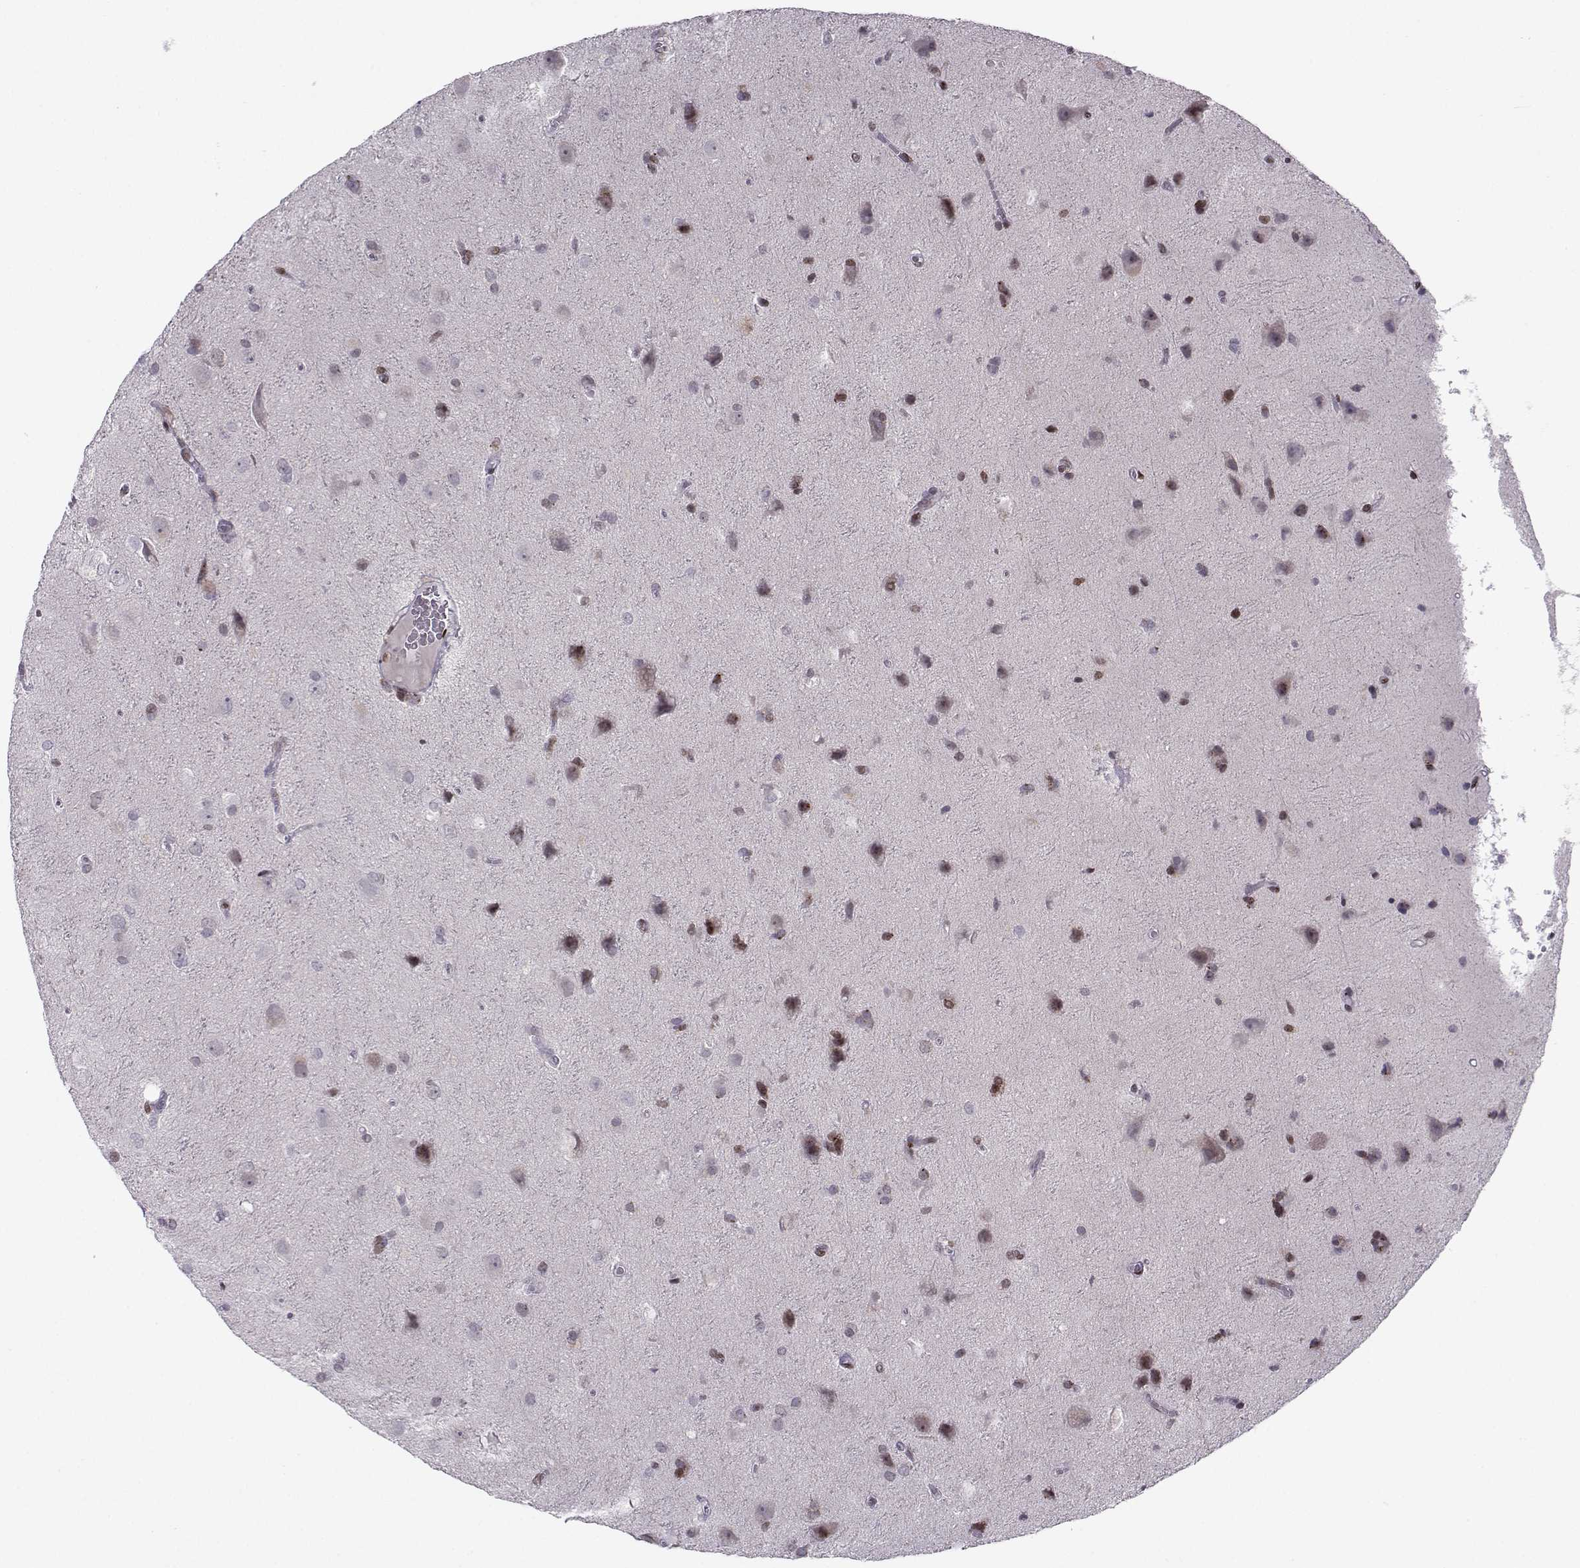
{"staining": {"intensity": "negative", "quantity": "none", "location": "none"}, "tissue": "glioma", "cell_type": "Tumor cells", "image_type": "cancer", "snomed": [{"axis": "morphology", "description": "Glioma, malignant, Low grade"}, {"axis": "topography", "description": "Brain"}], "caption": "A histopathology image of glioma stained for a protein exhibits no brown staining in tumor cells.", "gene": "ZNF19", "patient": {"sex": "male", "age": 58}}